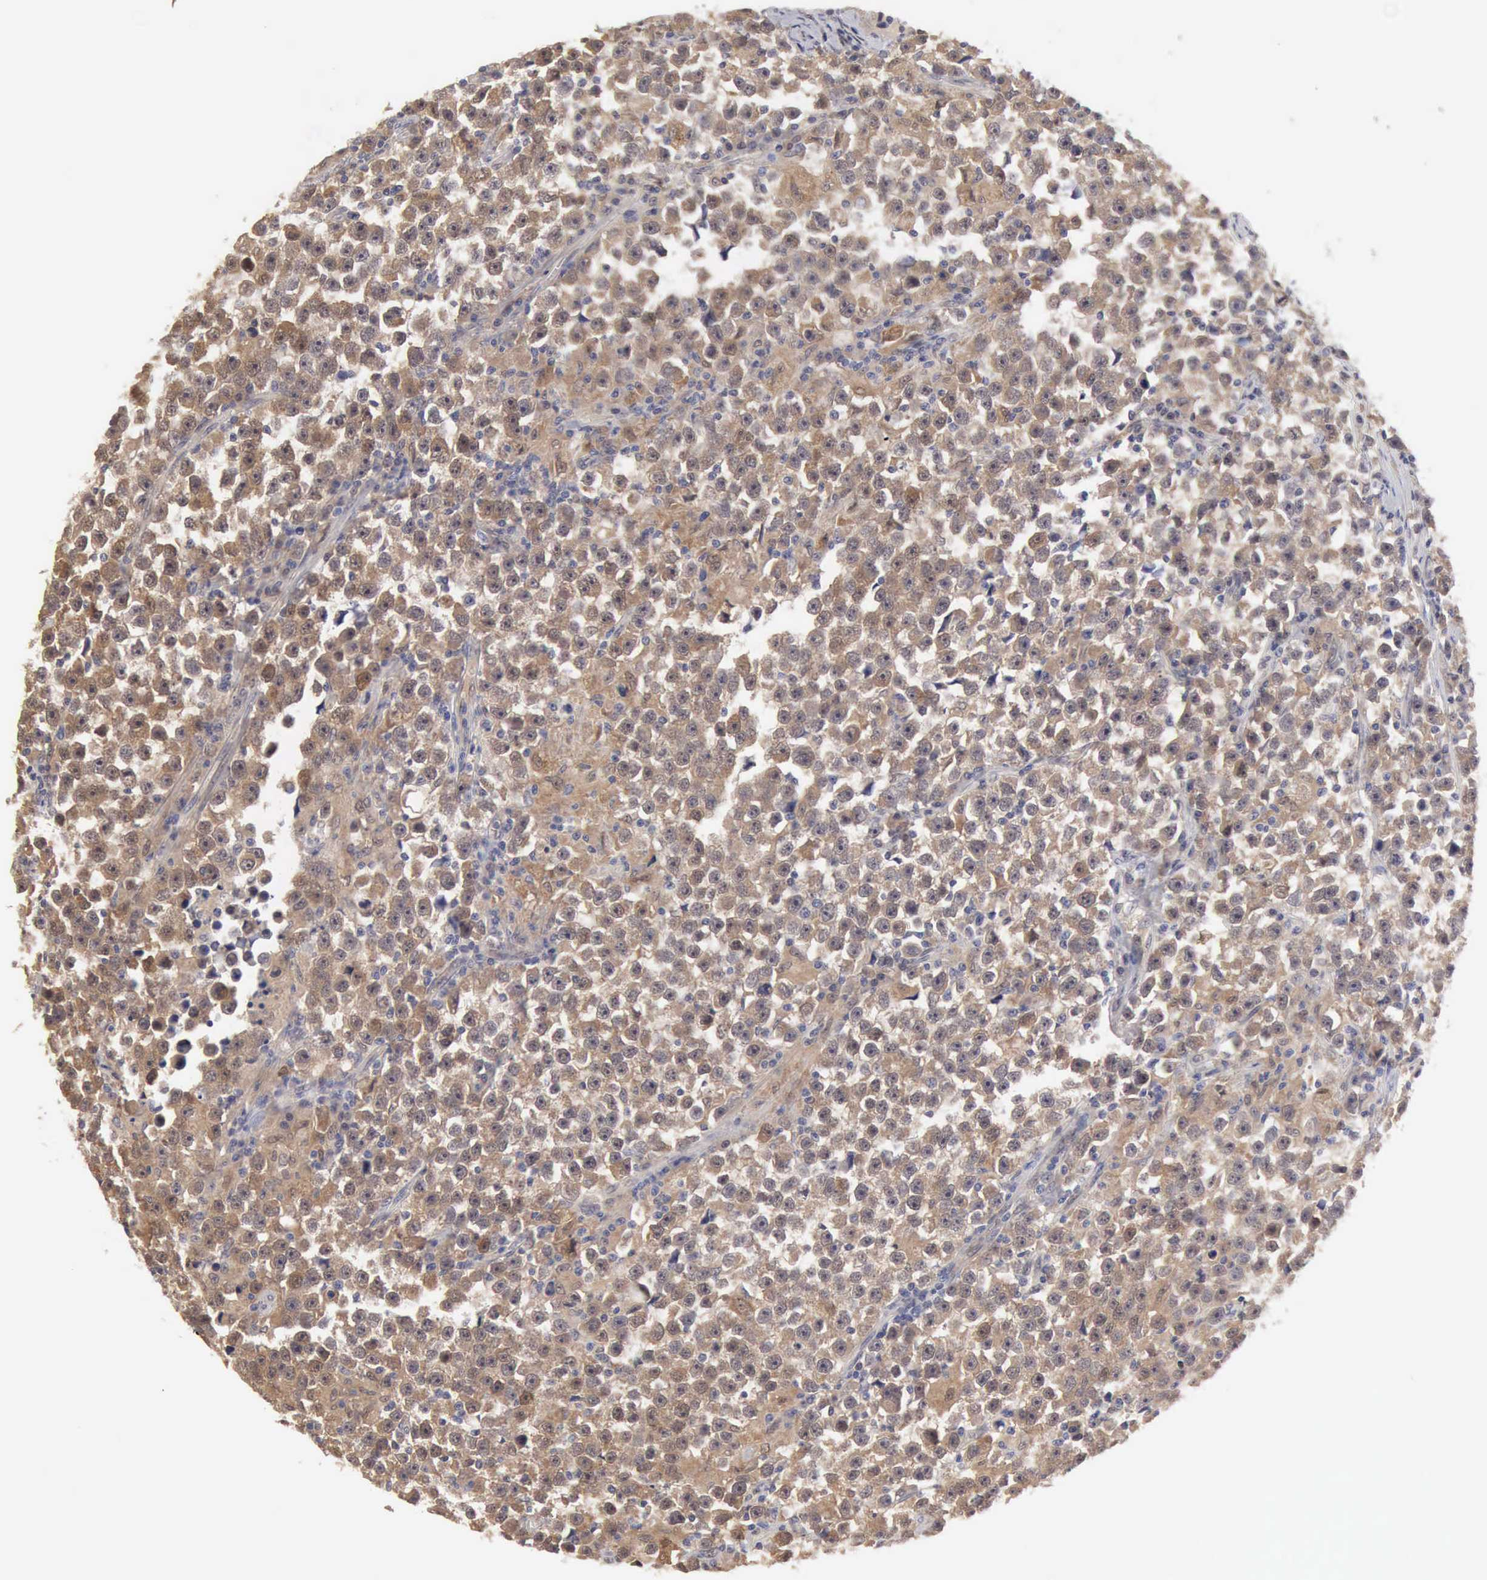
{"staining": {"intensity": "weak", "quantity": ">75%", "location": "cytoplasmic/membranous"}, "tissue": "testis cancer", "cell_type": "Tumor cells", "image_type": "cancer", "snomed": [{"axis": "morphology", "description": "Seminoma, NOS"}, {"axis": "topography", "description": "Testis"}], "caption": "Tumor cells show low levels of weak cytoplasmic/membranous staining in approximately >75% of cells in human testis seminoma.", "gene": "PTGR2", "patient": {"sex": "male", "age": 33}}